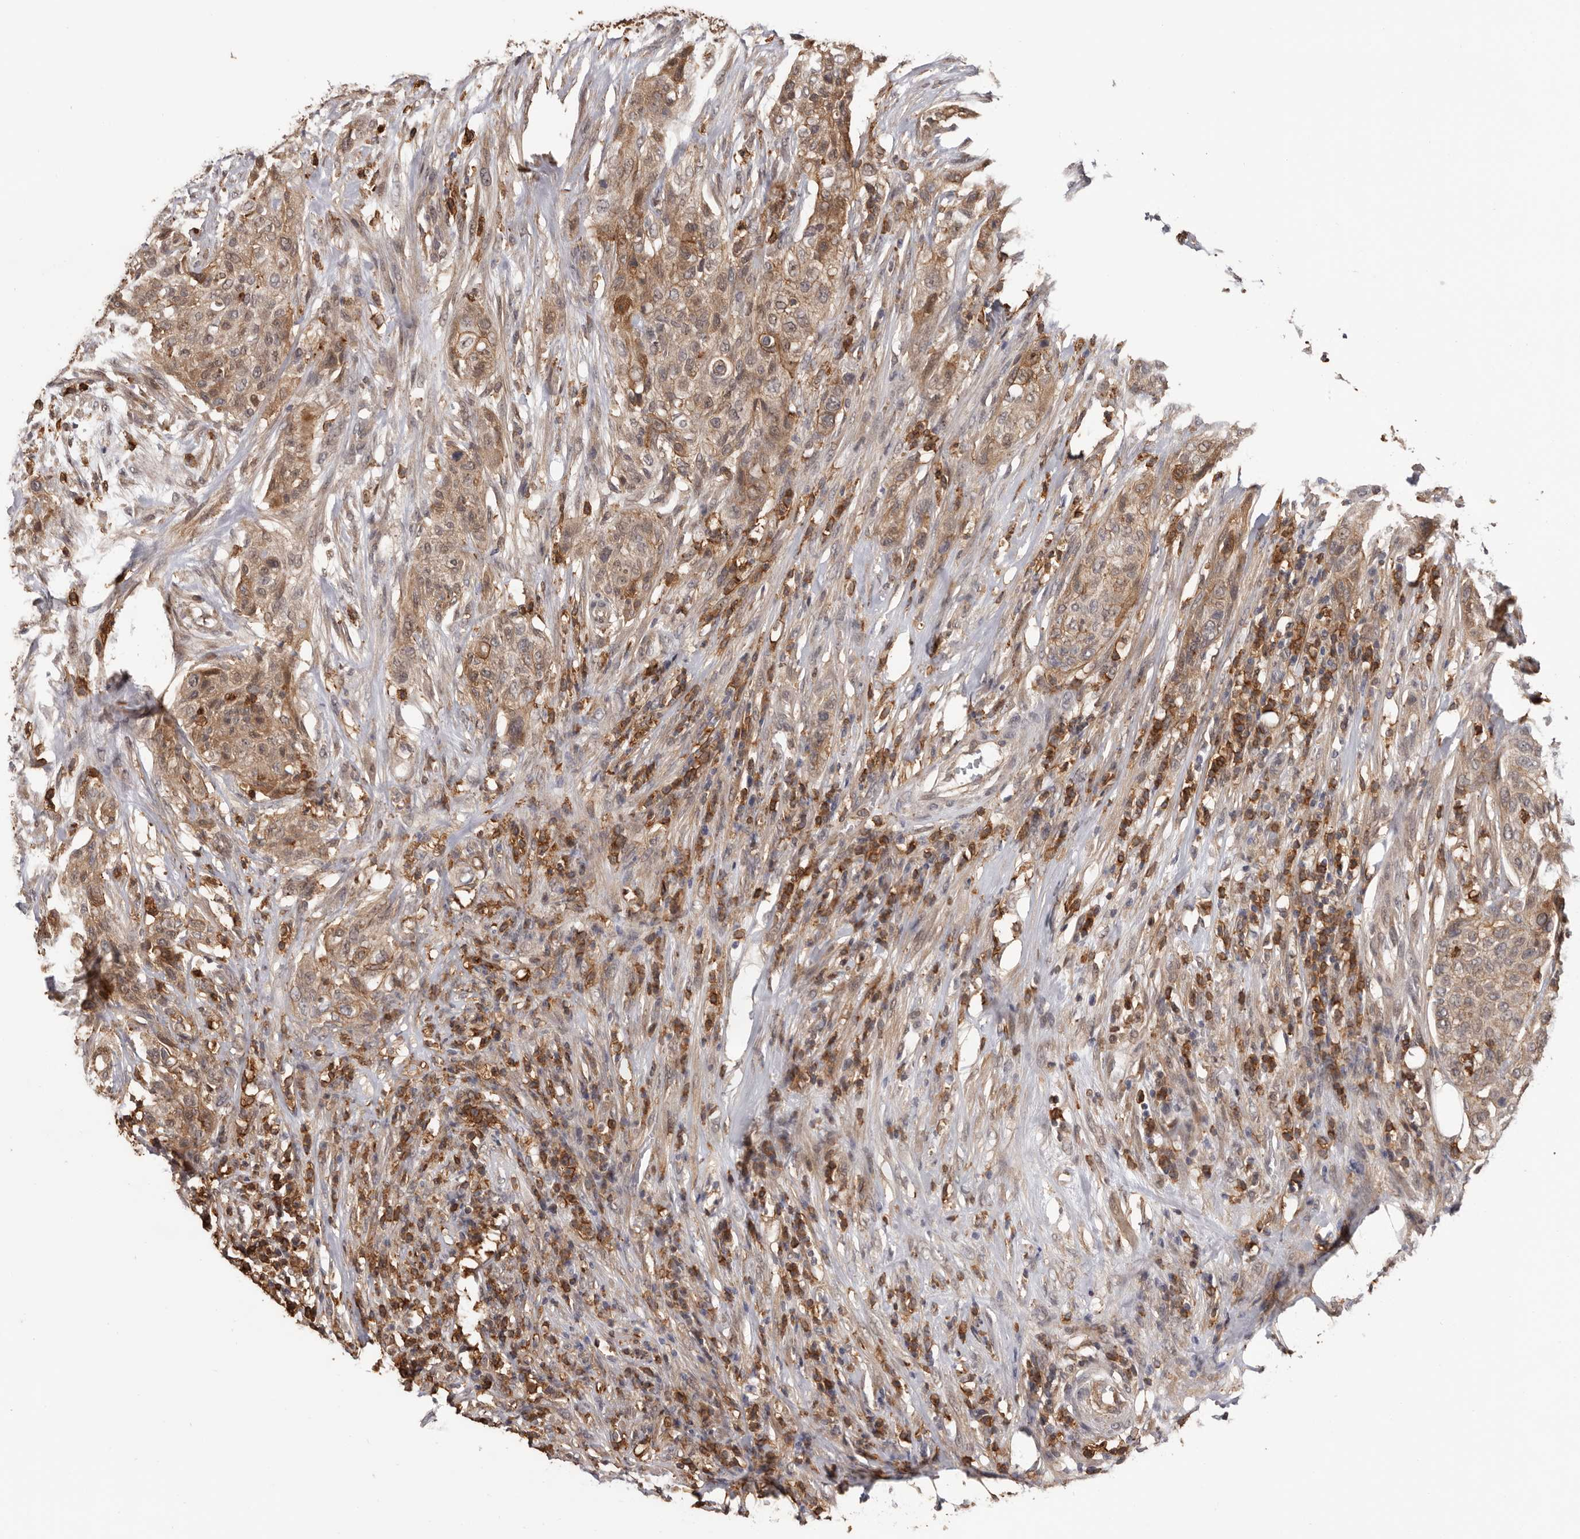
{"staining": {"intensity": "weak", "quantity": ">75%", "location": "cytoplasmic/membranous"}, "tissue": "urothelial cancer", "cell_type": "Tumor cells", "image_type": "cancer", "snomed": [{"axis": "morphology", "description": "Urothelial carcinoma, High grade"}, {"axis": "topography", "description": "Urinary bladder"}], "caption": "Weak cytoplasmic/membranous protein staining is identified in approximately >75% of tumor cells in high-grade urothelial carcinoma.", "gene": "PRR12", "patient": {"sex": "male", "age": 35}}